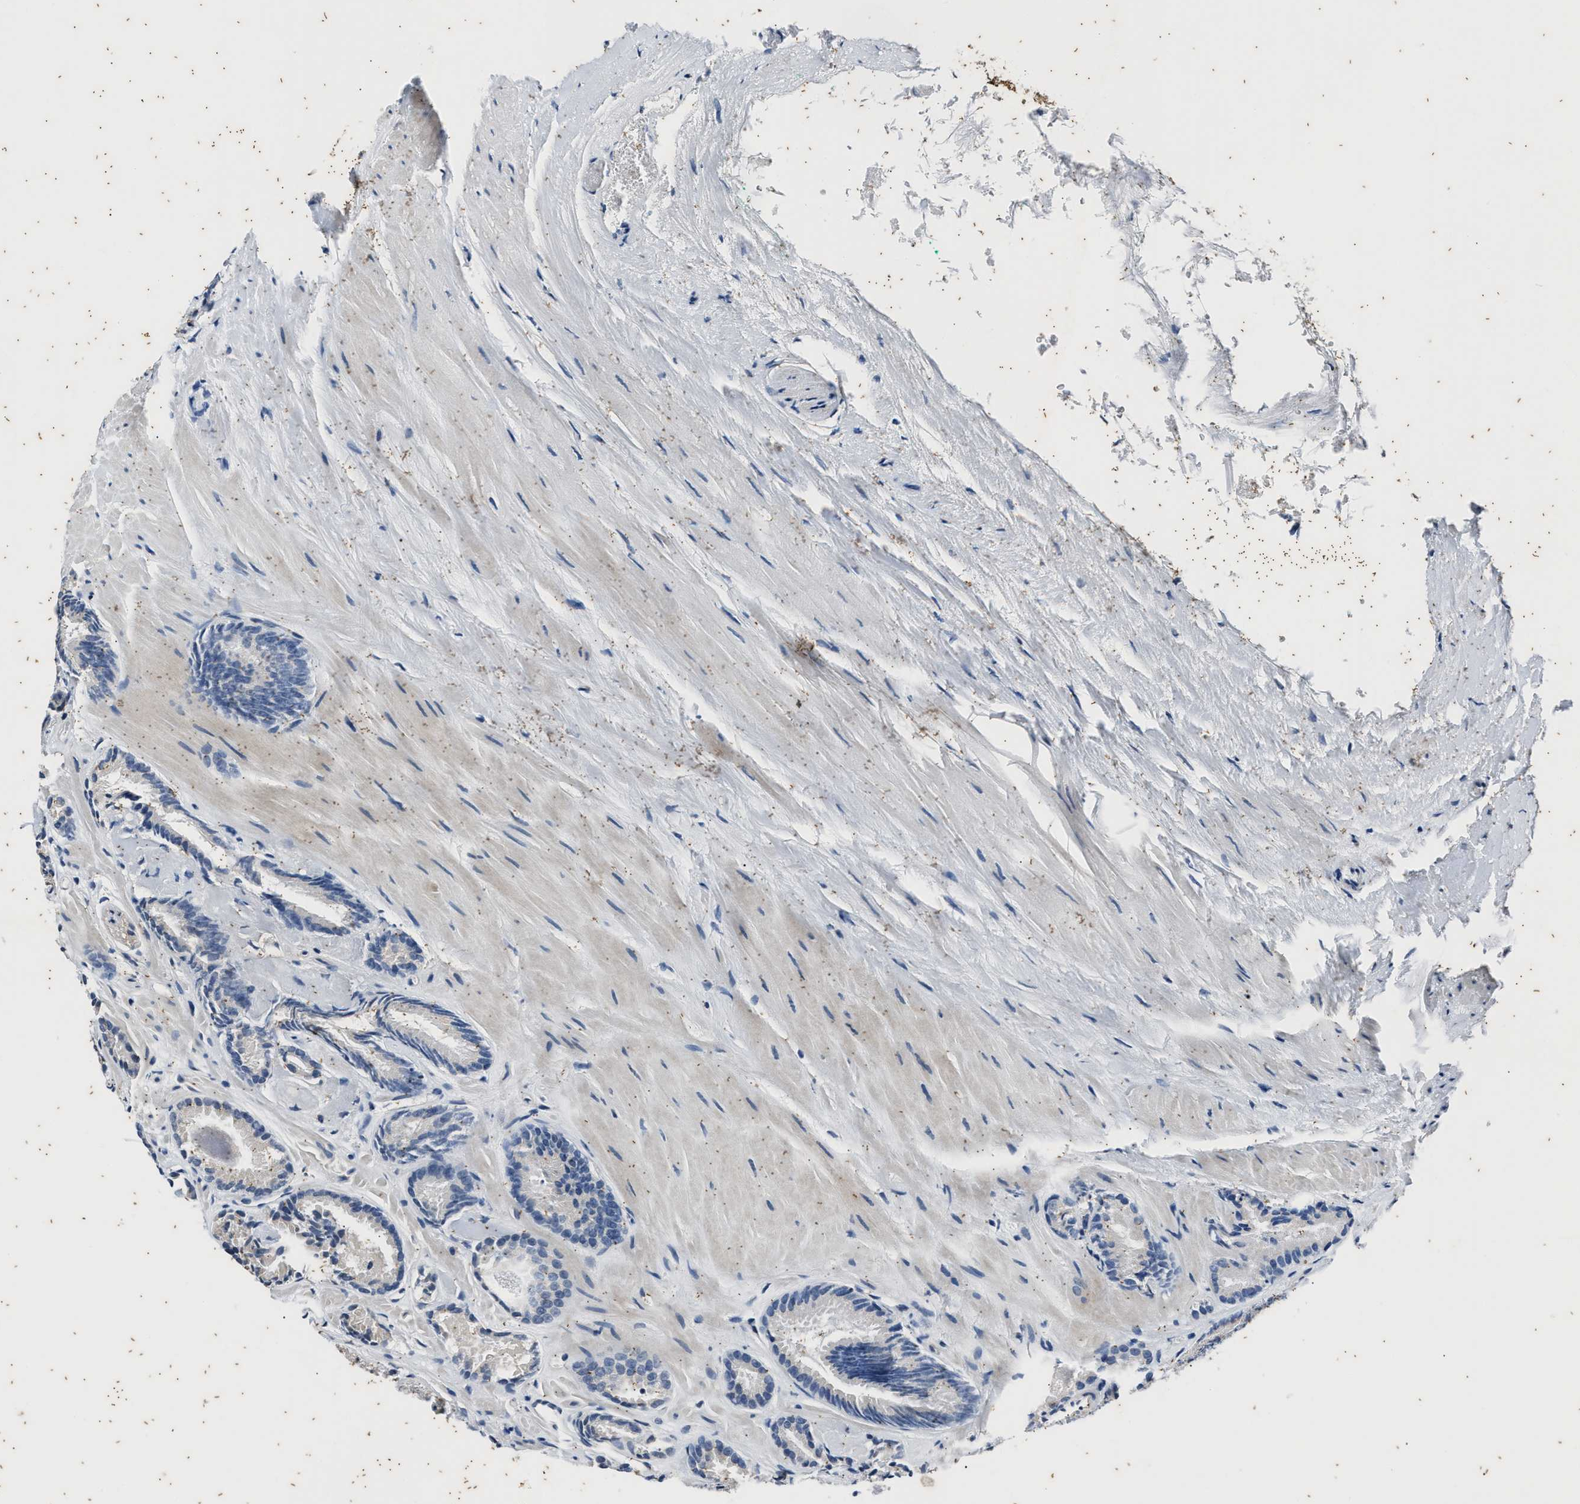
{"staining": {"intensity": "negative", "quantity": "none", "location": "none"}, "tissue": "prostate cancer", "cell_type": "Tumor cells", "image_type": "cancer", "snomed": [{"axis": "morphology", "description": "Adenocarcinoma, Low grade"}, {"axis": "topography", "description": "Prostate"}], "caption": "Tumor cells show no significant positivity in prostate cancer.", "gene": "PTPN7", "patient": {"sex": "male", "age": 51}}